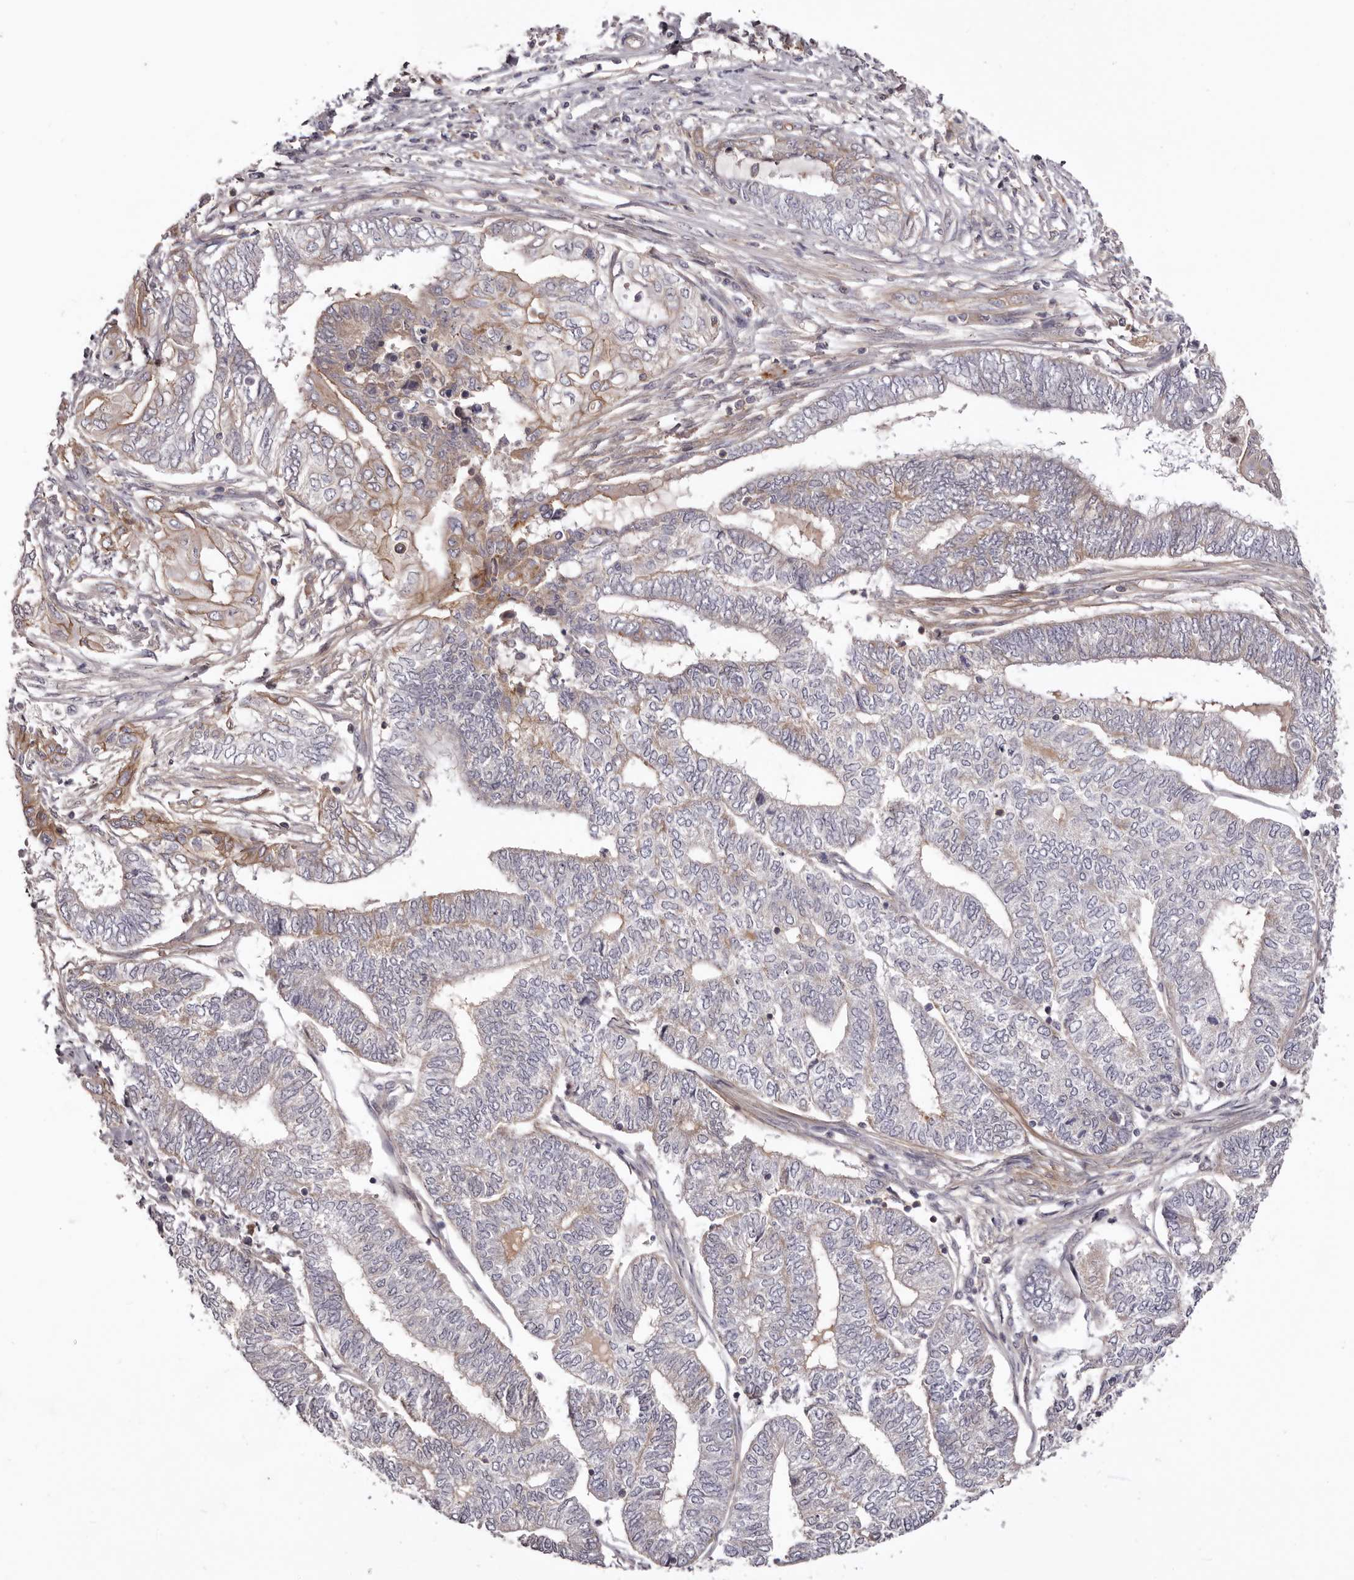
{"staining": {"intensity": "moderate", "quantity": "<25%", "location": "cytoplasmic/membranous"}, "tissue": "endometrial cancer", "cell_type": "Tumor cells", "image_type": "cancer", "snomed": [{"axis": "morphology", "description": "Adenocarcinoma, NOS"}, {"axis": "topography", "description": "Uterus"}, {"axis": "topography", "description": "Endometrium"}], "caption": "DAB (3,3'-diaminobenzidine) immunohistochemical staining of human endometrial cancer (adenocarcinoma) shows moderate cytoplasmic/membranous protein expression in about <25% of tumor cells. Using DAB (brown) and hematoxylin (blue) stains, captured at high magnification using brightfield microscopy.", "gene": "DMRT2", "patient": {"sex": "female", "age": 70}}